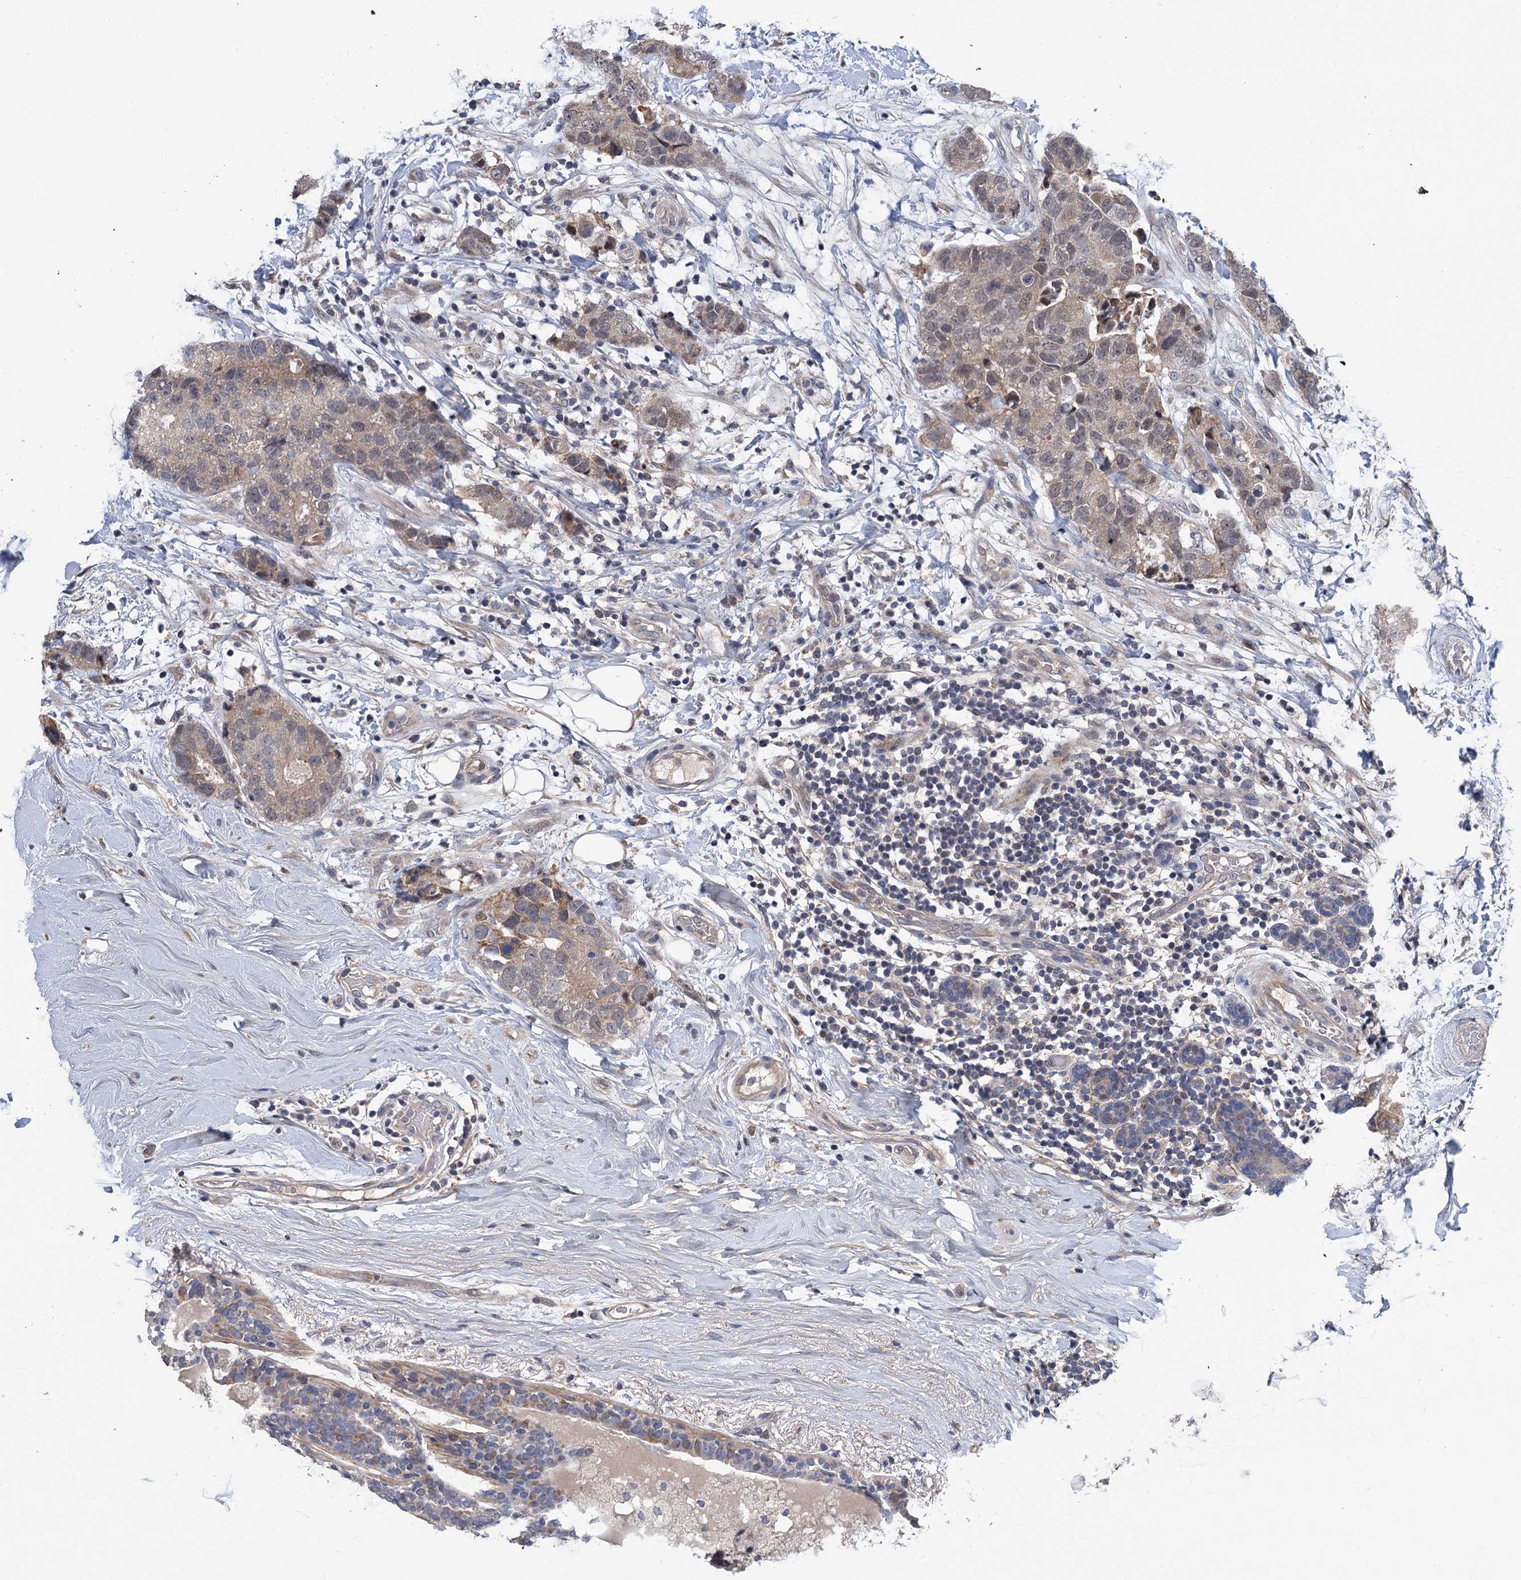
{"staining": {"intensity": "negative", "quantity": "none", "location": "none"}, "tissue": "breast cancer", "cell_type": "Tumor cells", "image_type": "cancer", "snomed": [{"axis": "morphology", "description": "Duct carcinoma"}, {"axis": "topography", "description": "Breast"}], "caption": "Breast invasive ductal carcinoma stained for a protein using immunohistochemistry (IHC) shows no staining tumor cells.", "gene": "MDM1", "patient": {"sex": "female", "age": 62}}